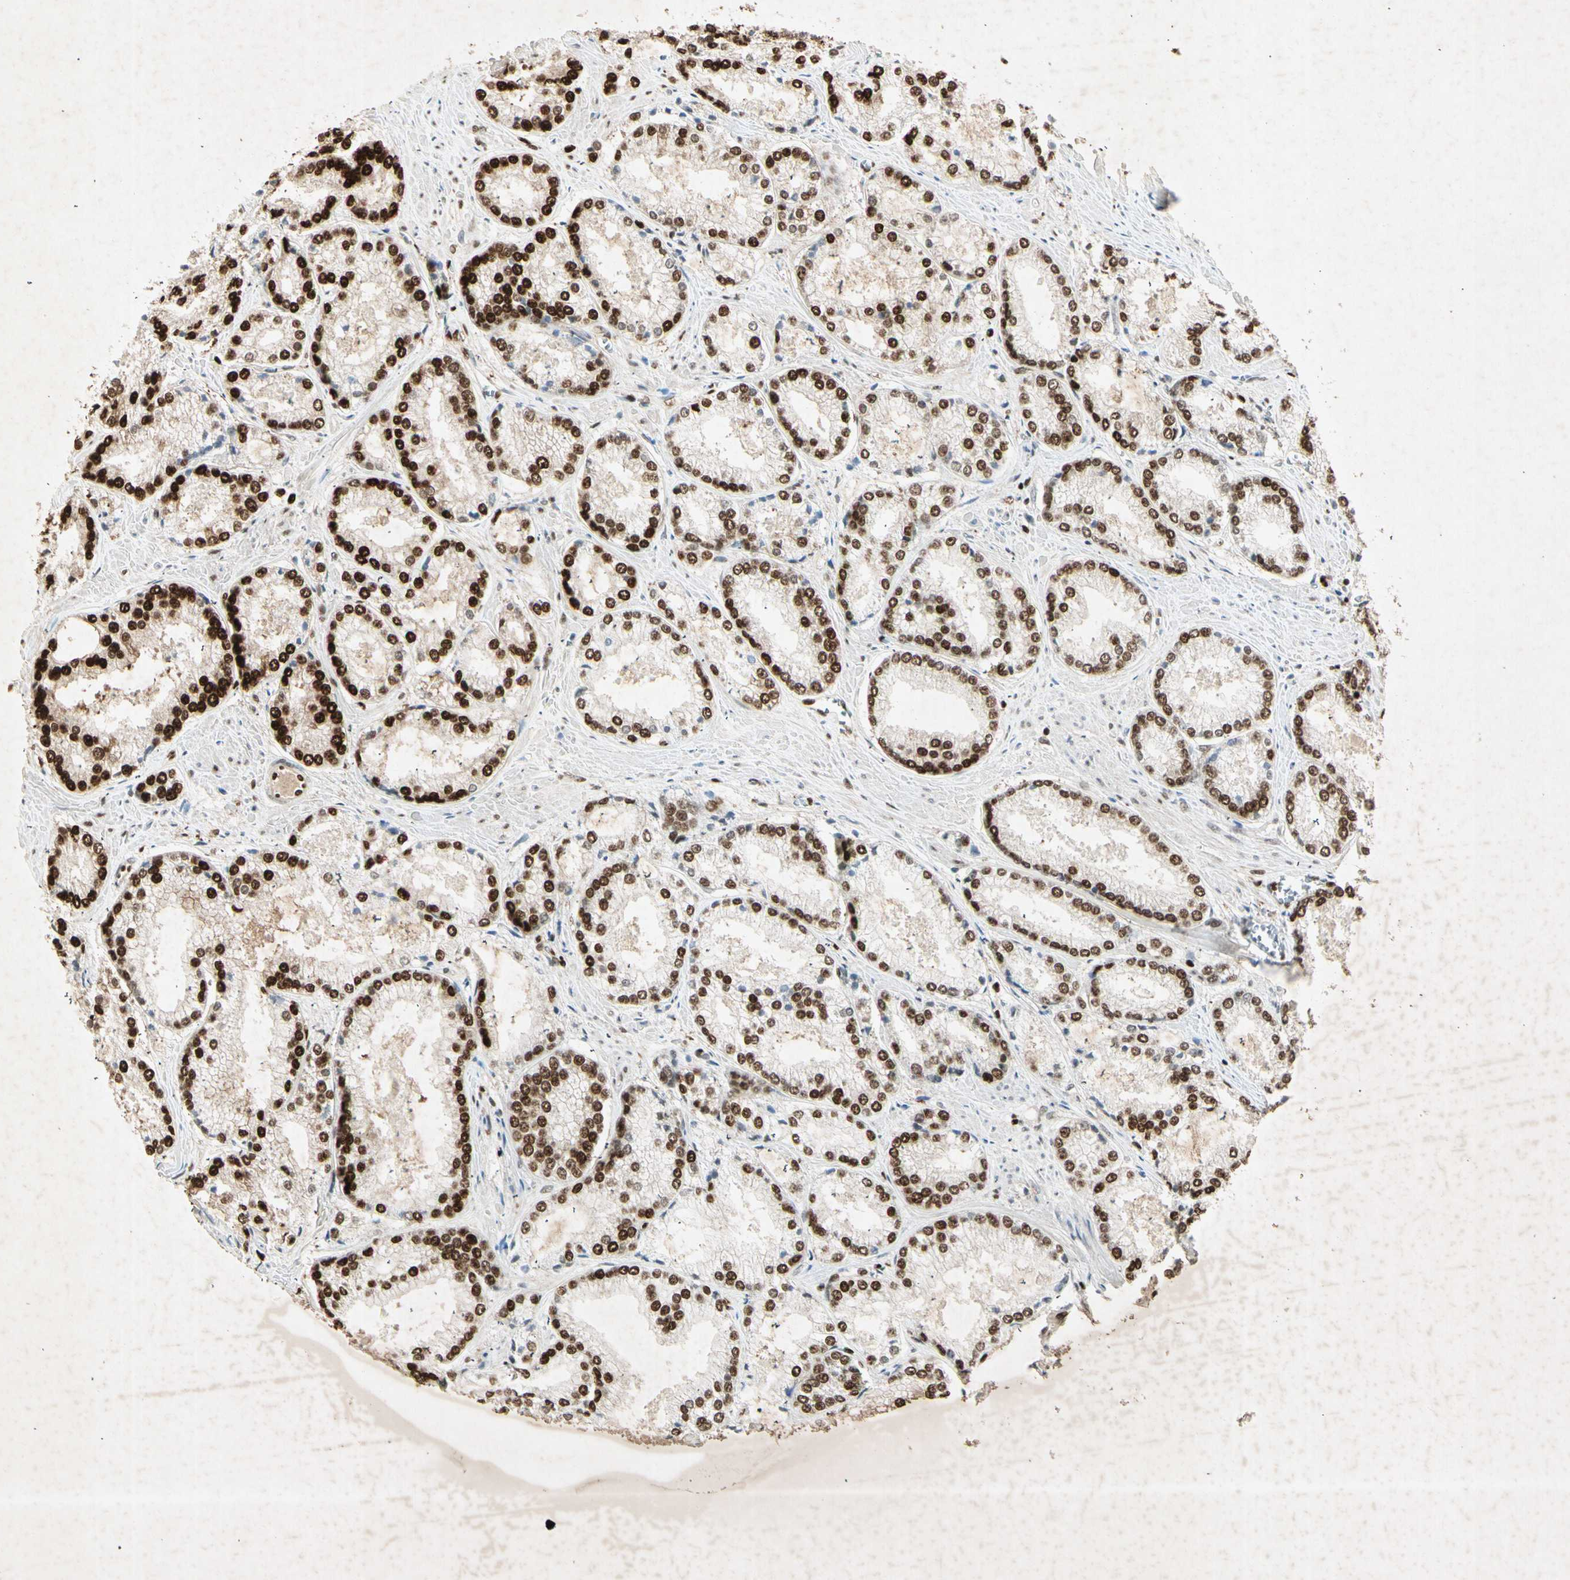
{"staining": {"intensity": "strong", "quantity": ">75%", "location": "nuclear"}, "tissue": "prostate cancer", "cell_type": "Tumor cells", "image_type": "cancer", "snomed": [{"axis": "morphology", "description": "Adenocarcinoma, Low grade"}, {"axis": "topography", "description": "Prostate"}], "caption": "Strong nuclear positivity for a protein is appreciated in about >75% of tumor cells of prostate cancer (adenocarcinoma (low-grade)) using IHC.", "gene": "RNF43", "patient": {"sex": "male", "age": 64}}